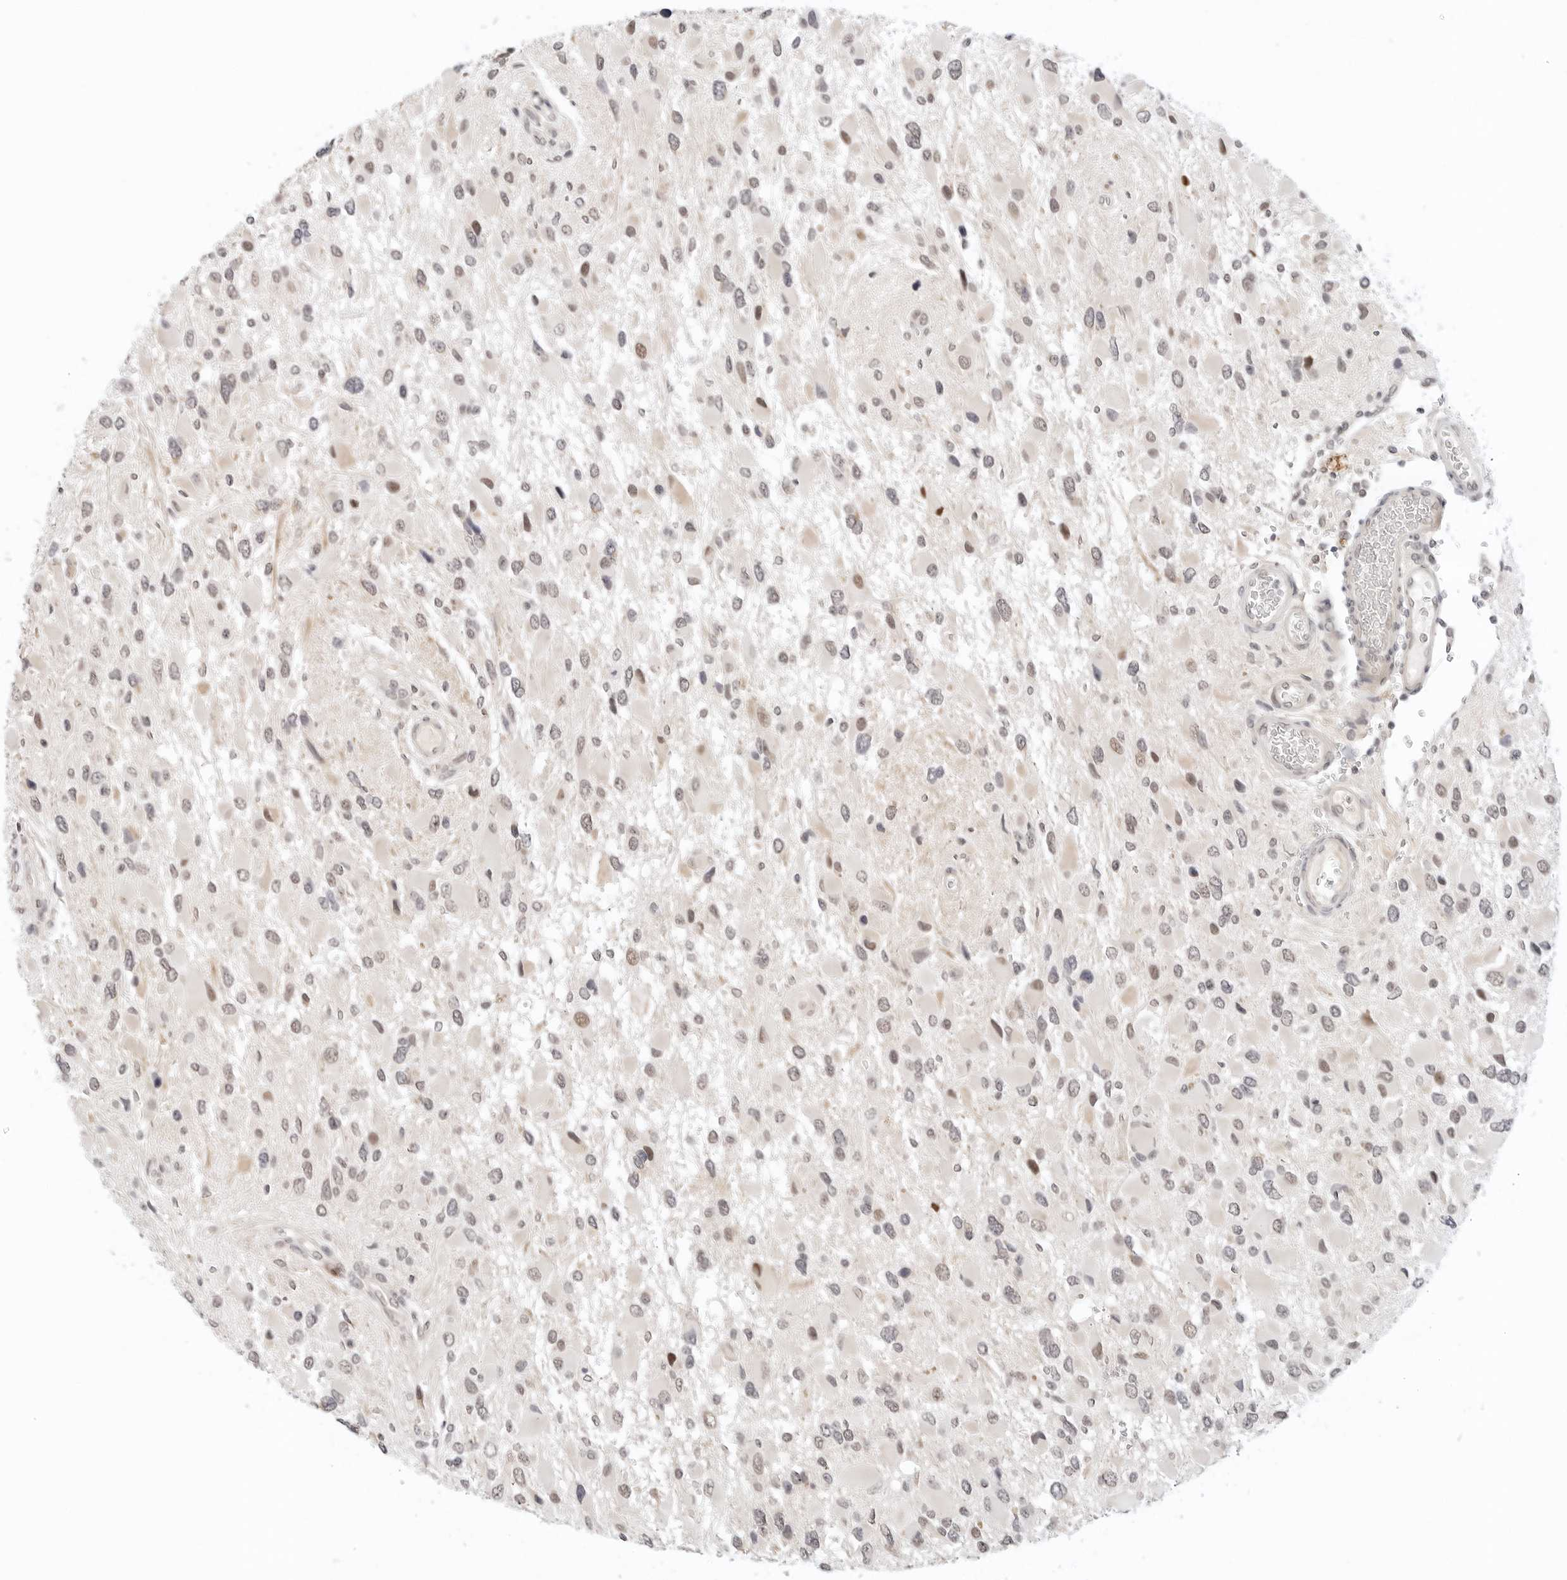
{"staining": {"intensity": "weak", "quantity": ">75%", "location": "nuclear"}, "tissue": "glioma", "cell_type": "Tumor cells", "image_type": "cancer", "snomed": [{"axis": "morphology", "description": "Glioma, malignant, High grade"}, {"axis": "topography", "description": "Brain"}], "caption": "Brown immunohistochemical staining in human glioma exhibits weak nuclear positivity in about >75% of tumor cells.", "gene": "TSEN2", "patient": {"sex": "male", "age": 53}}